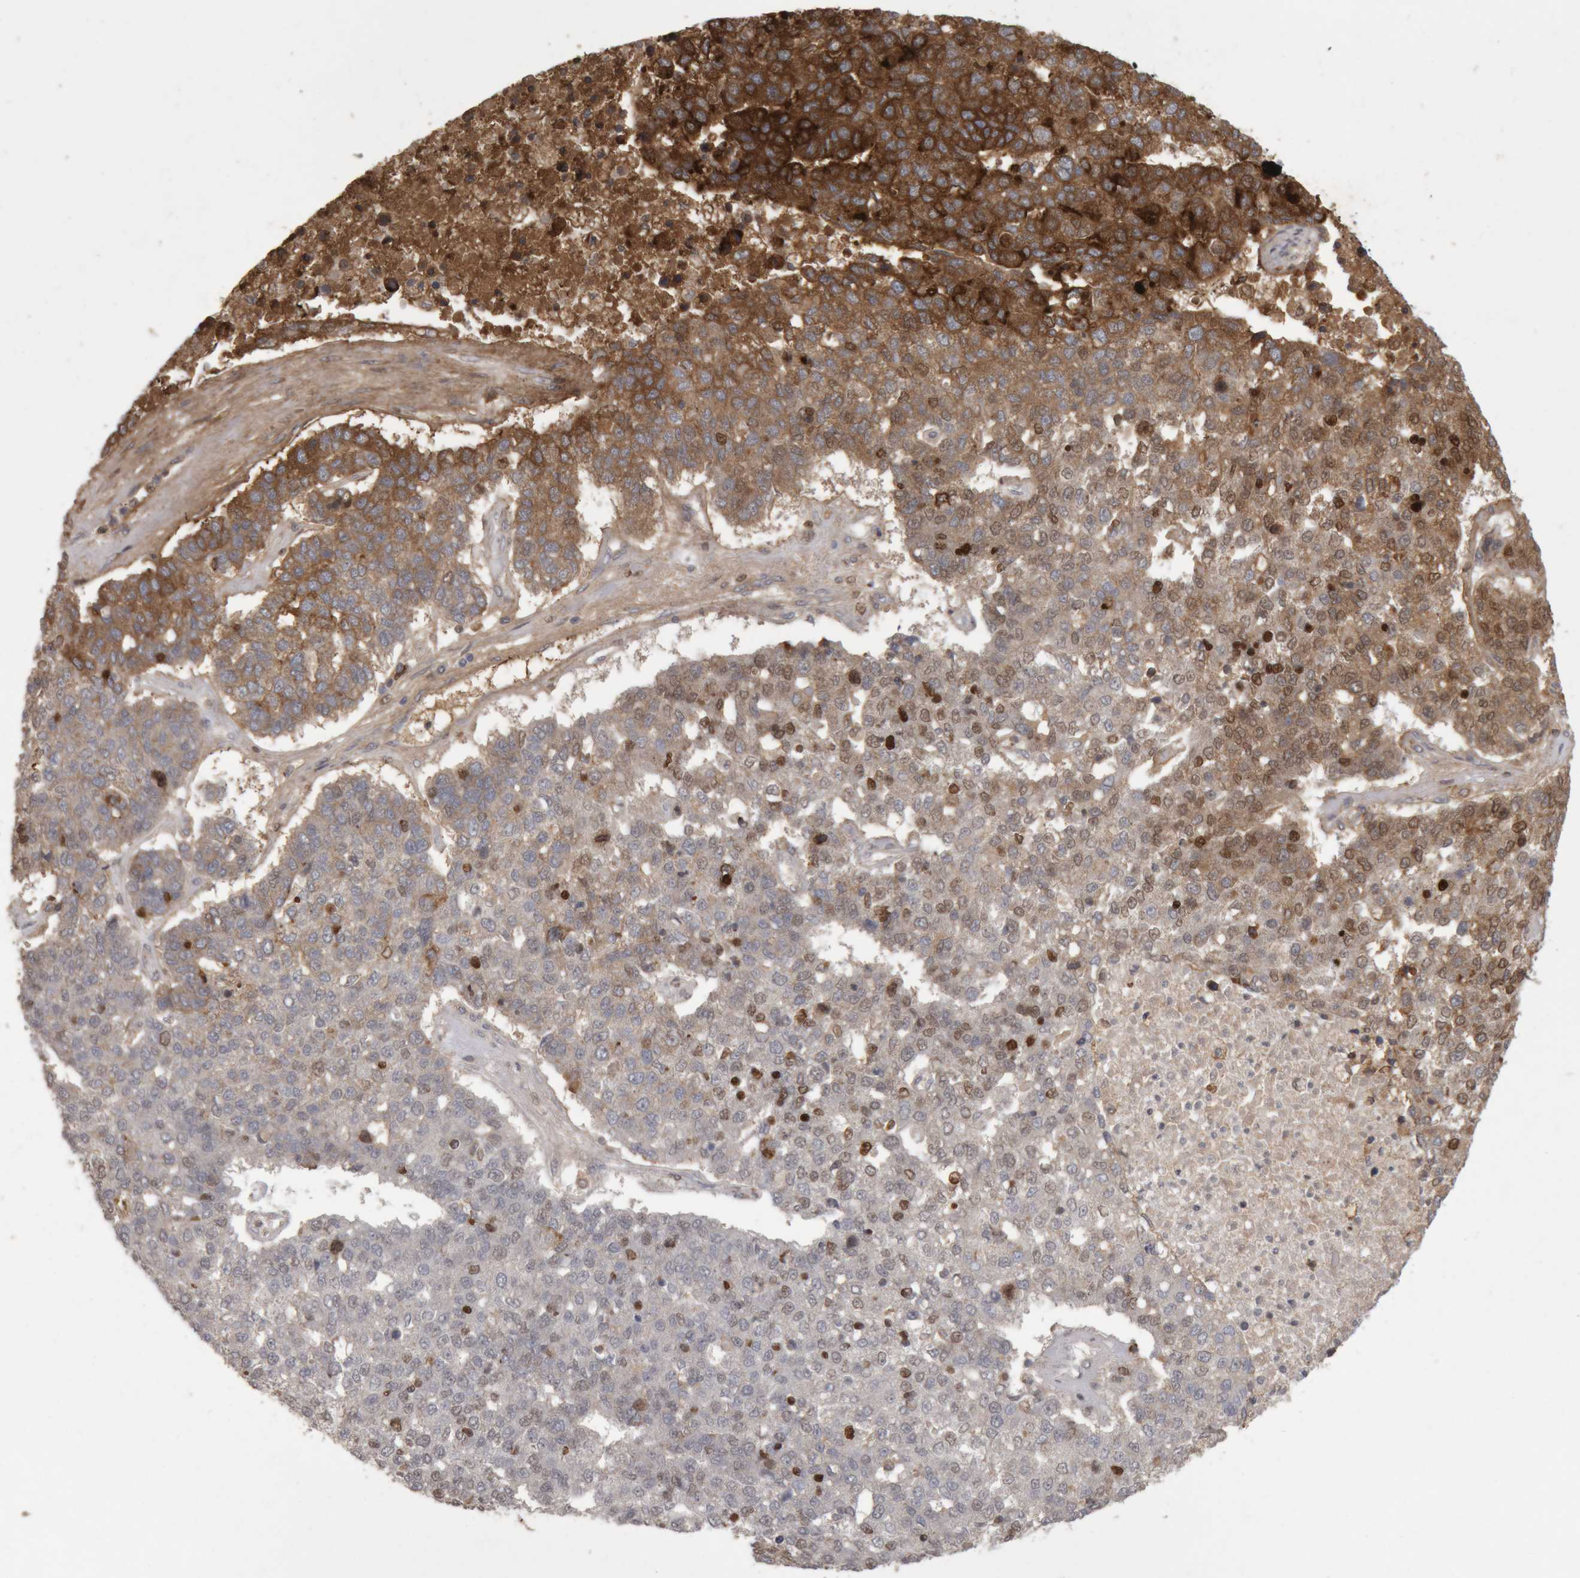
{"staining": {"intensity": "strong", "quantity": "25%-75%", "location": "cytoplasmic/membranous,nuclear"}, "tissue": "pancreatic cancer", "cell_type": "Tumor cells", "image_type": "cancer", "snomed": [{"axis": "morphology", "description": "Adenocarcinoma, NOS"}, {"axis": "topography", "description": "Pancreas"}], "caption": "An IHC photomicrograph of tumor tissue is shown. Protein staining in brown labels strong cytoplasmic/membranous and nuclear positivity in pancreatic cancer within tumor cells.", "gene": "MEP1A", "patient": {"sex": "female", "age": 61}}